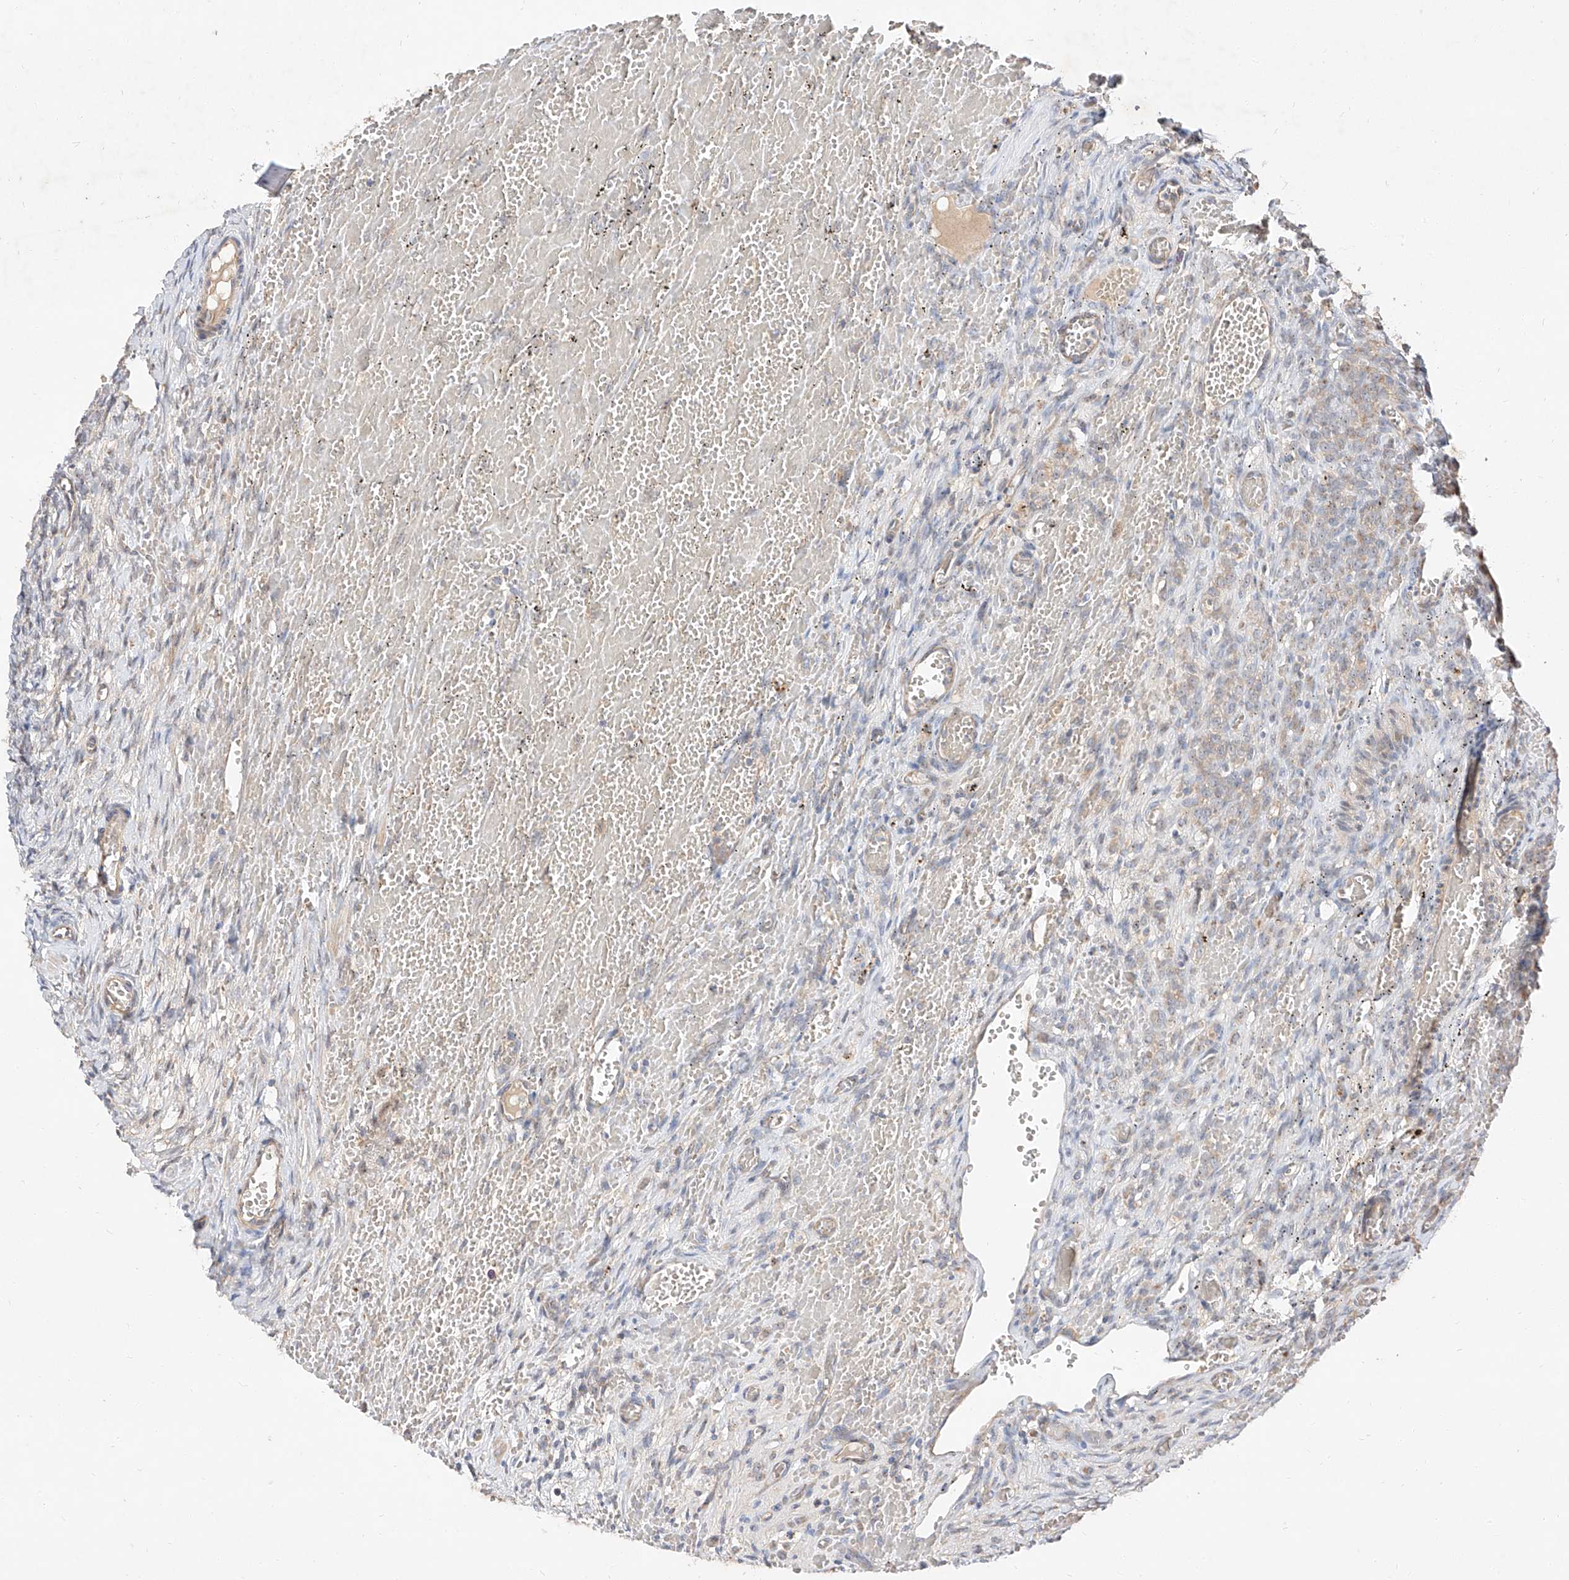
{"staining": {"intensity": "negative", "quantity": "none", "location": "none"}, "tissue": "ovary", "cell_type": "Ovarian stroma cells", "image_type": "normal", "snomed": [{"axis": "morphology", "description": "Adenocarcinoma, NOS"}, {"axis": "topography", "description": "Endometrium"}], "caption": "The image reveals no significant staining in ovarian stroma cells of ovary. The staining is performed using DAB (3,3'-diaminobenzidine) brown chromogen with nuclei counter-stained in using hematoxylin.", "gene": "DIRAS3", "patient": {"sex": "female", "age": 32}}